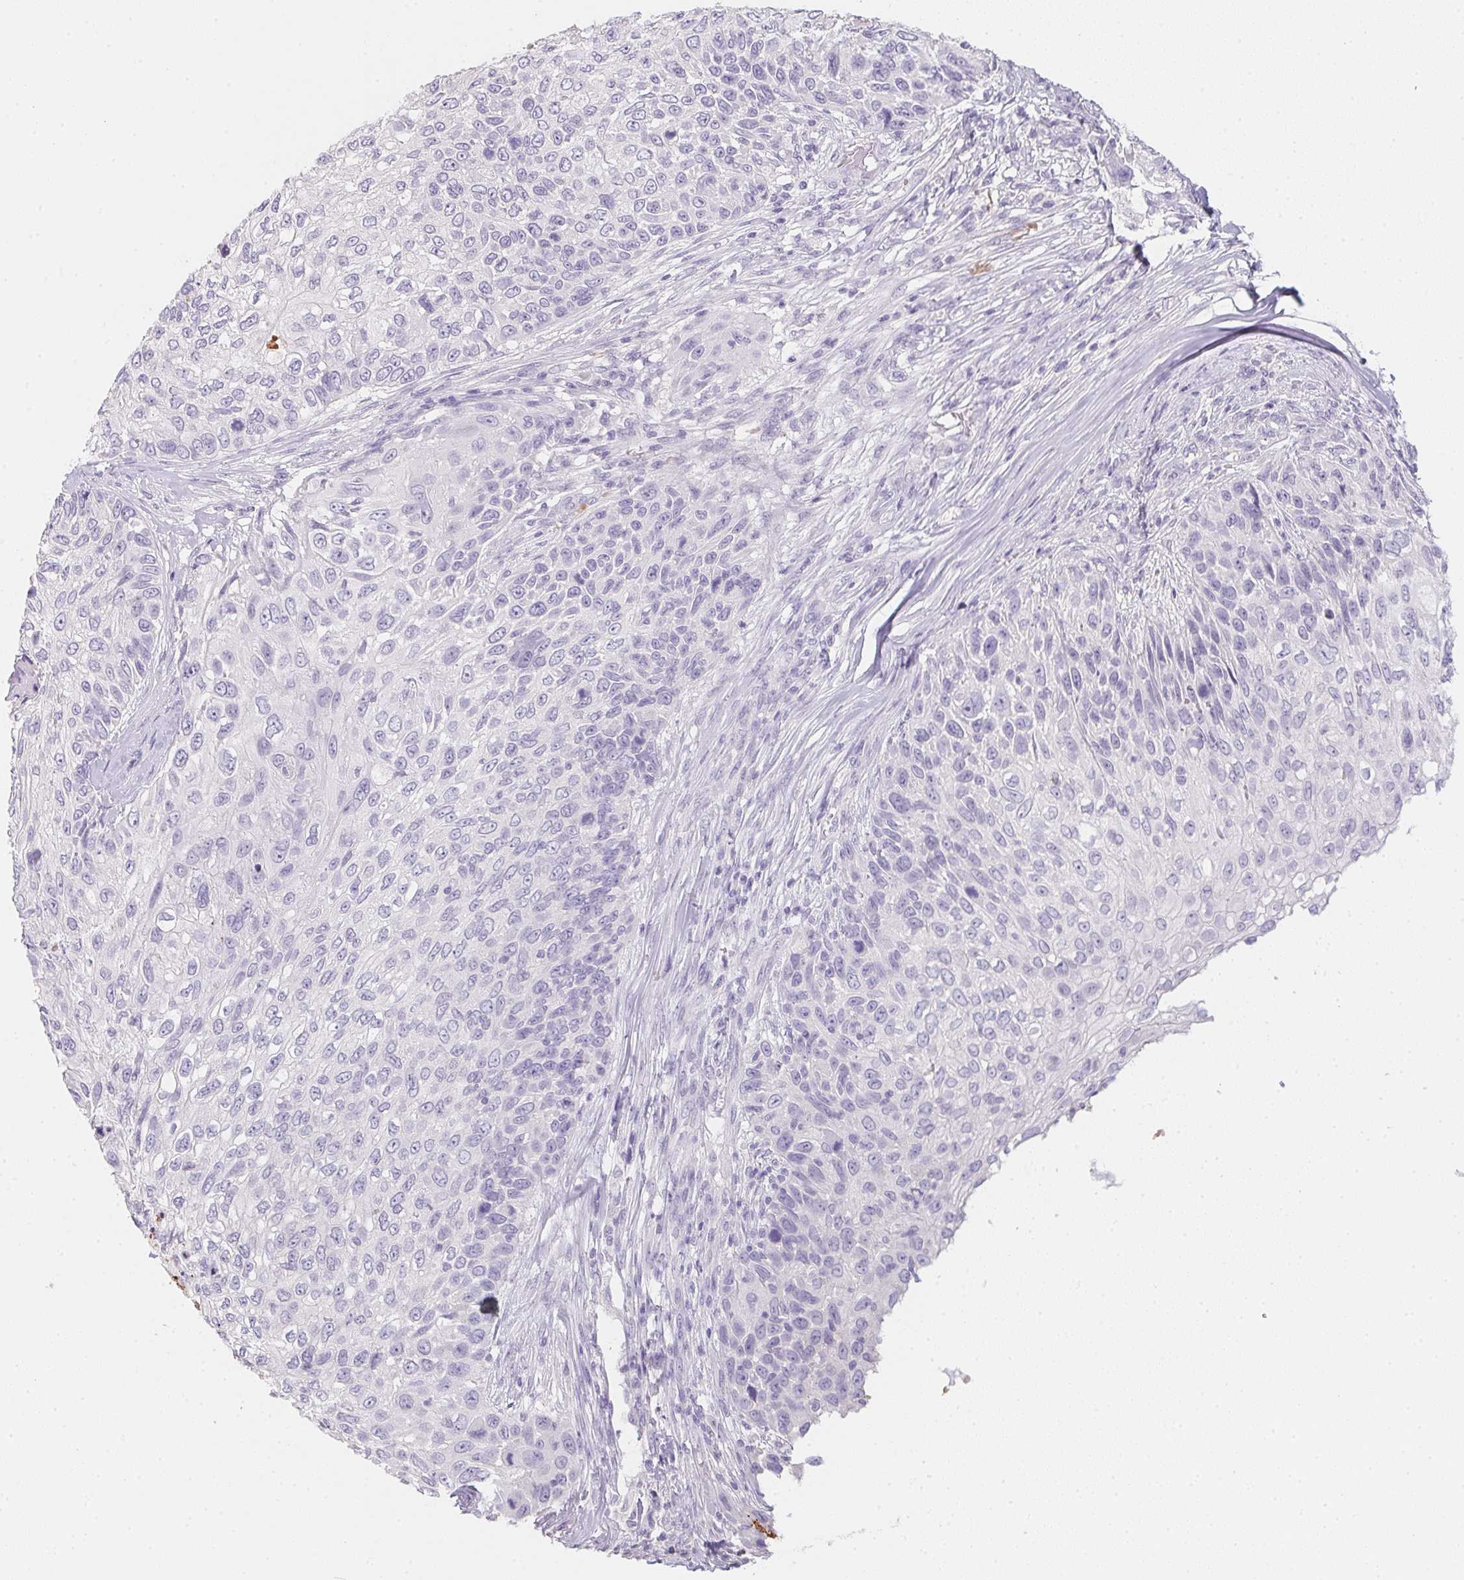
{"staining": {"intensity": "negative", "quantity": "none", "location": "none"}, "tissue": "skin cancer", "cell_type": "Tumor cells", "image_type": "cancer", "snomed": [{"axis": "morphology", "description": "Squamous cell carcinoma, NOS"}, {"axis": "topography", "description": "Skin"}], "caption": "IHC of skin cancer (squamous cell carcinoma) displays no expression in tumor cells.", "gene": "MYL4", "patient": {"sex": "male", "age": 92}}